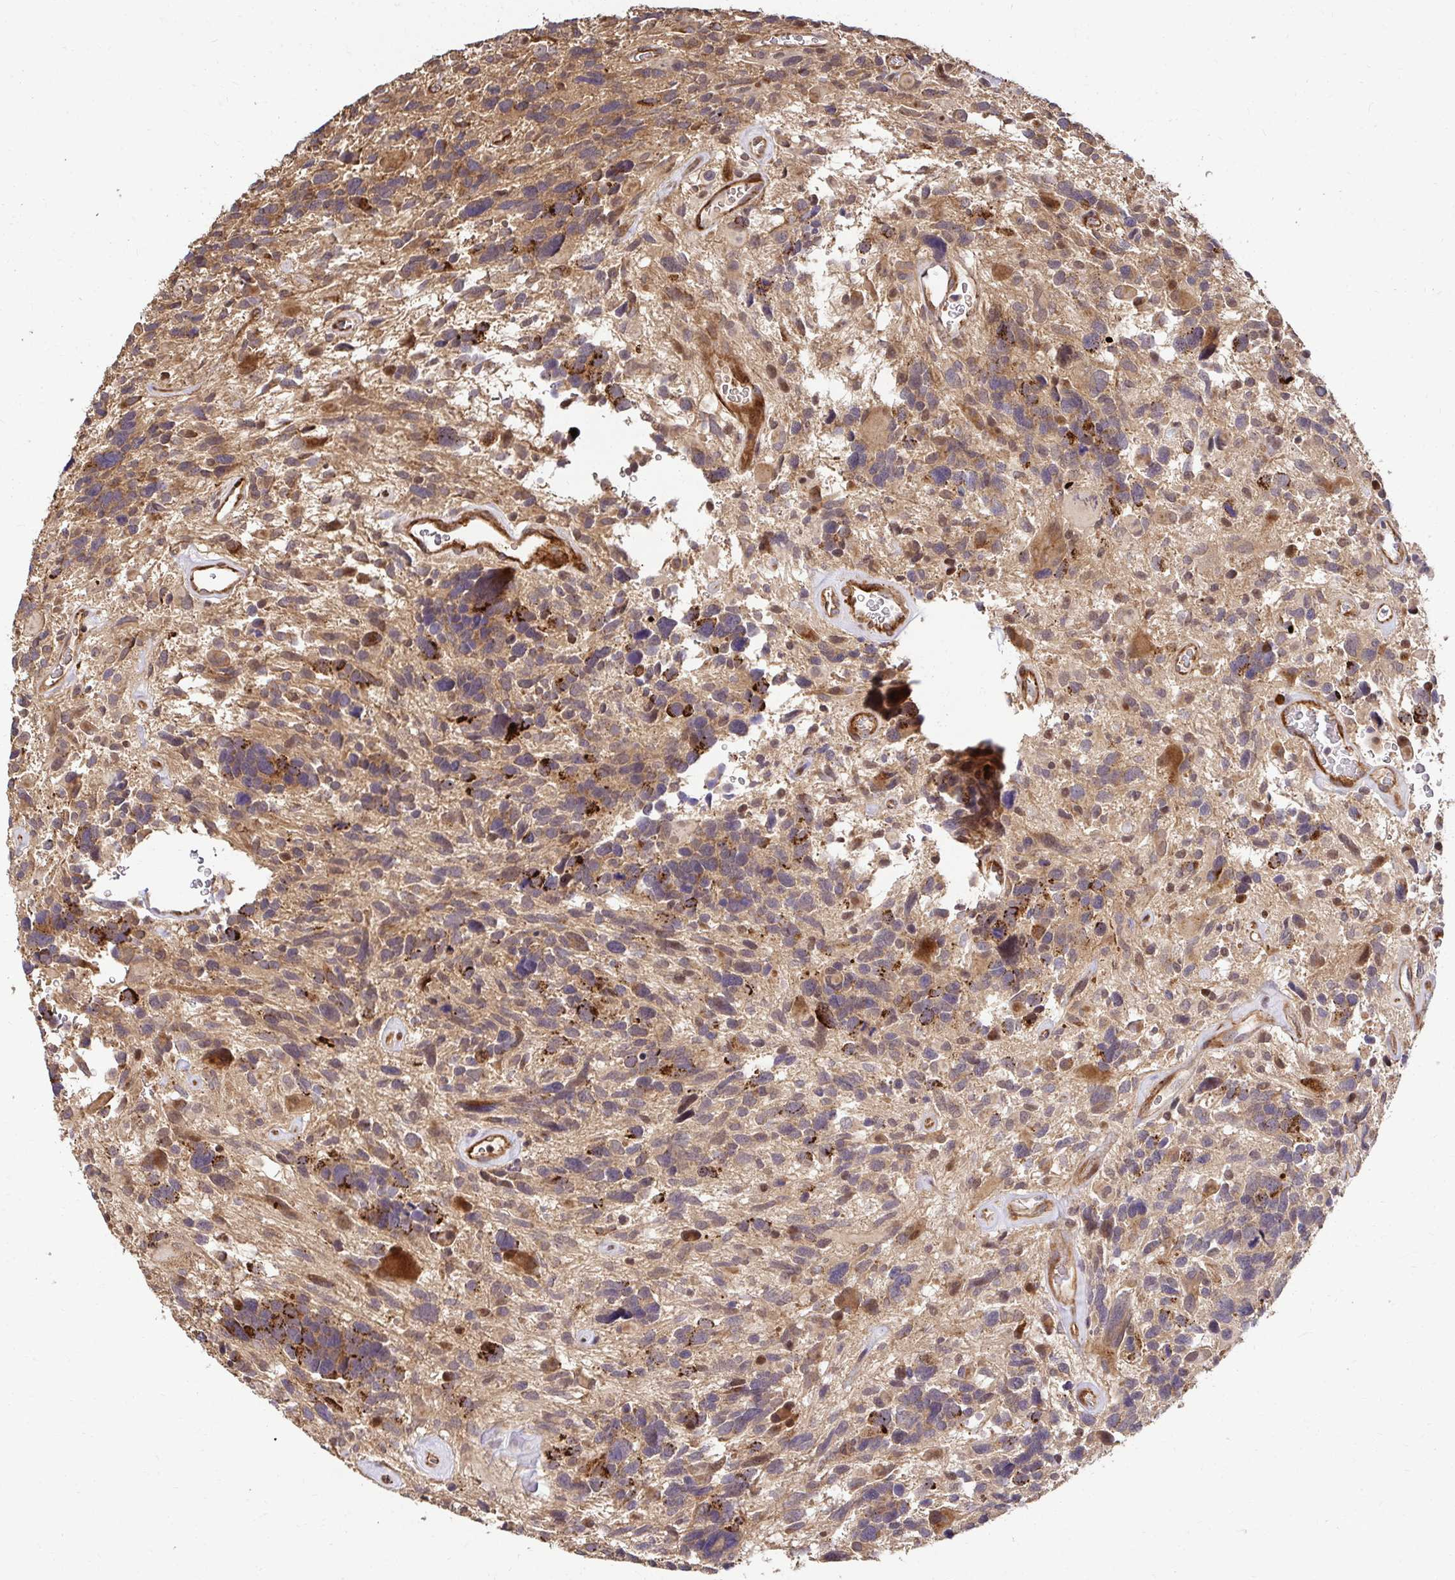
{"staining": {"intensity": "weak", "quantity": "25%-75%", "location": "cytoplasmic/membranous"}, "tissue": "glioma", "cell_type": "Tumor cells", "image_type": "cancer", "snomed": [{"axis": "morphology", "description": "Glioma, malignant, High grade"}, {"axis": "topography", "description": "Brain"}], "caption": "An image of human glioma stained for a protein exhibits weak cytoplasmic/membranous brown staining in tumor cells.", "gene": "PSMA4", "patient": {"sex": "male", "age": 49}}